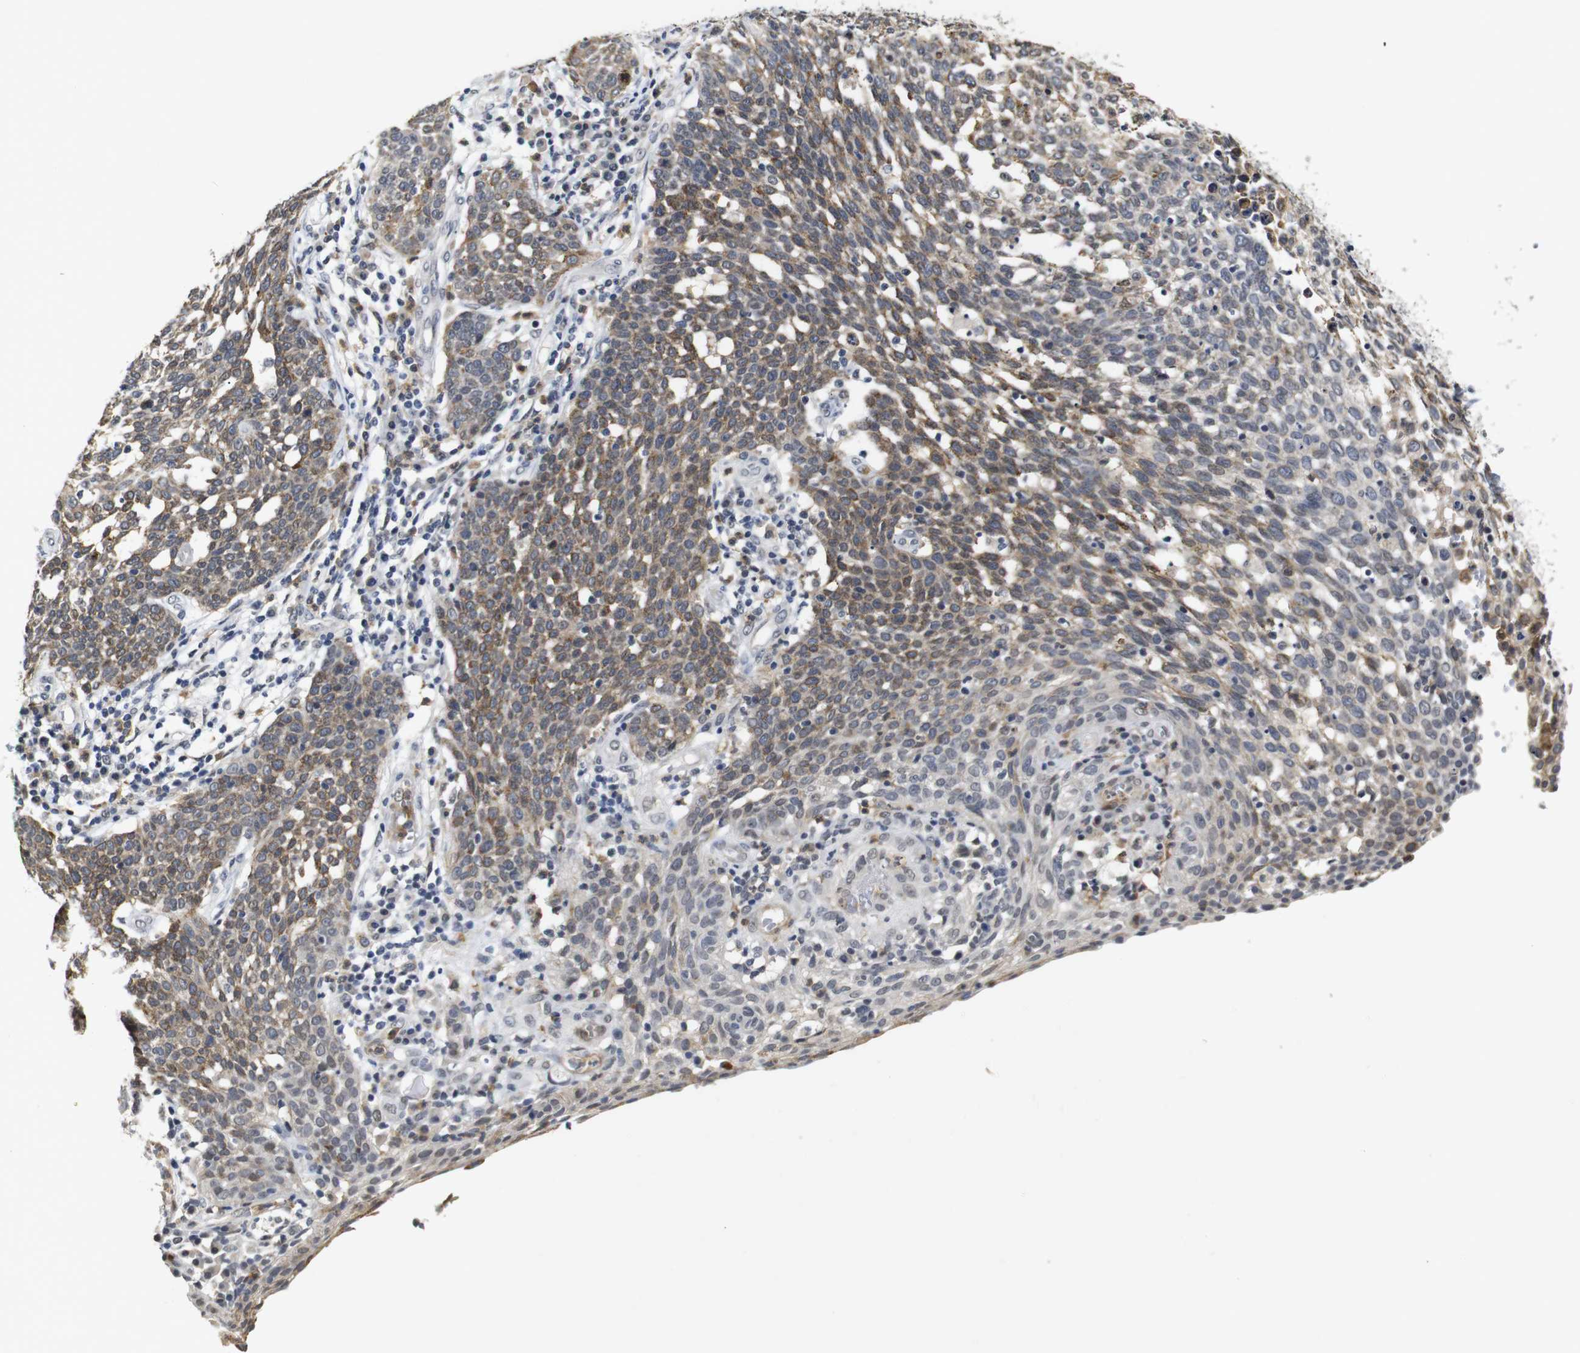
{"staining": {"intensity": "moderate", "quantity": ">75%", "location": "cytoplasmic/membranous"}, "tissue": "cervical cancer", "cell_type": "Tumor cells", "image_type": "cancer", "snomed": [{"axis": "morphology", "description": "Squamous cell carcinoma, NOS"}, {"axis": "topography", "description": "Cervix"}], "caption": "About >75% of tumor cells in cervical squamous cell carcinoma exhibit moderate cytoplasmic/membranous protein staining as visualized by brown immunohistochemical staining.", "gene": "NTRK3", "patient": {"sex": "female", "age": 34}}